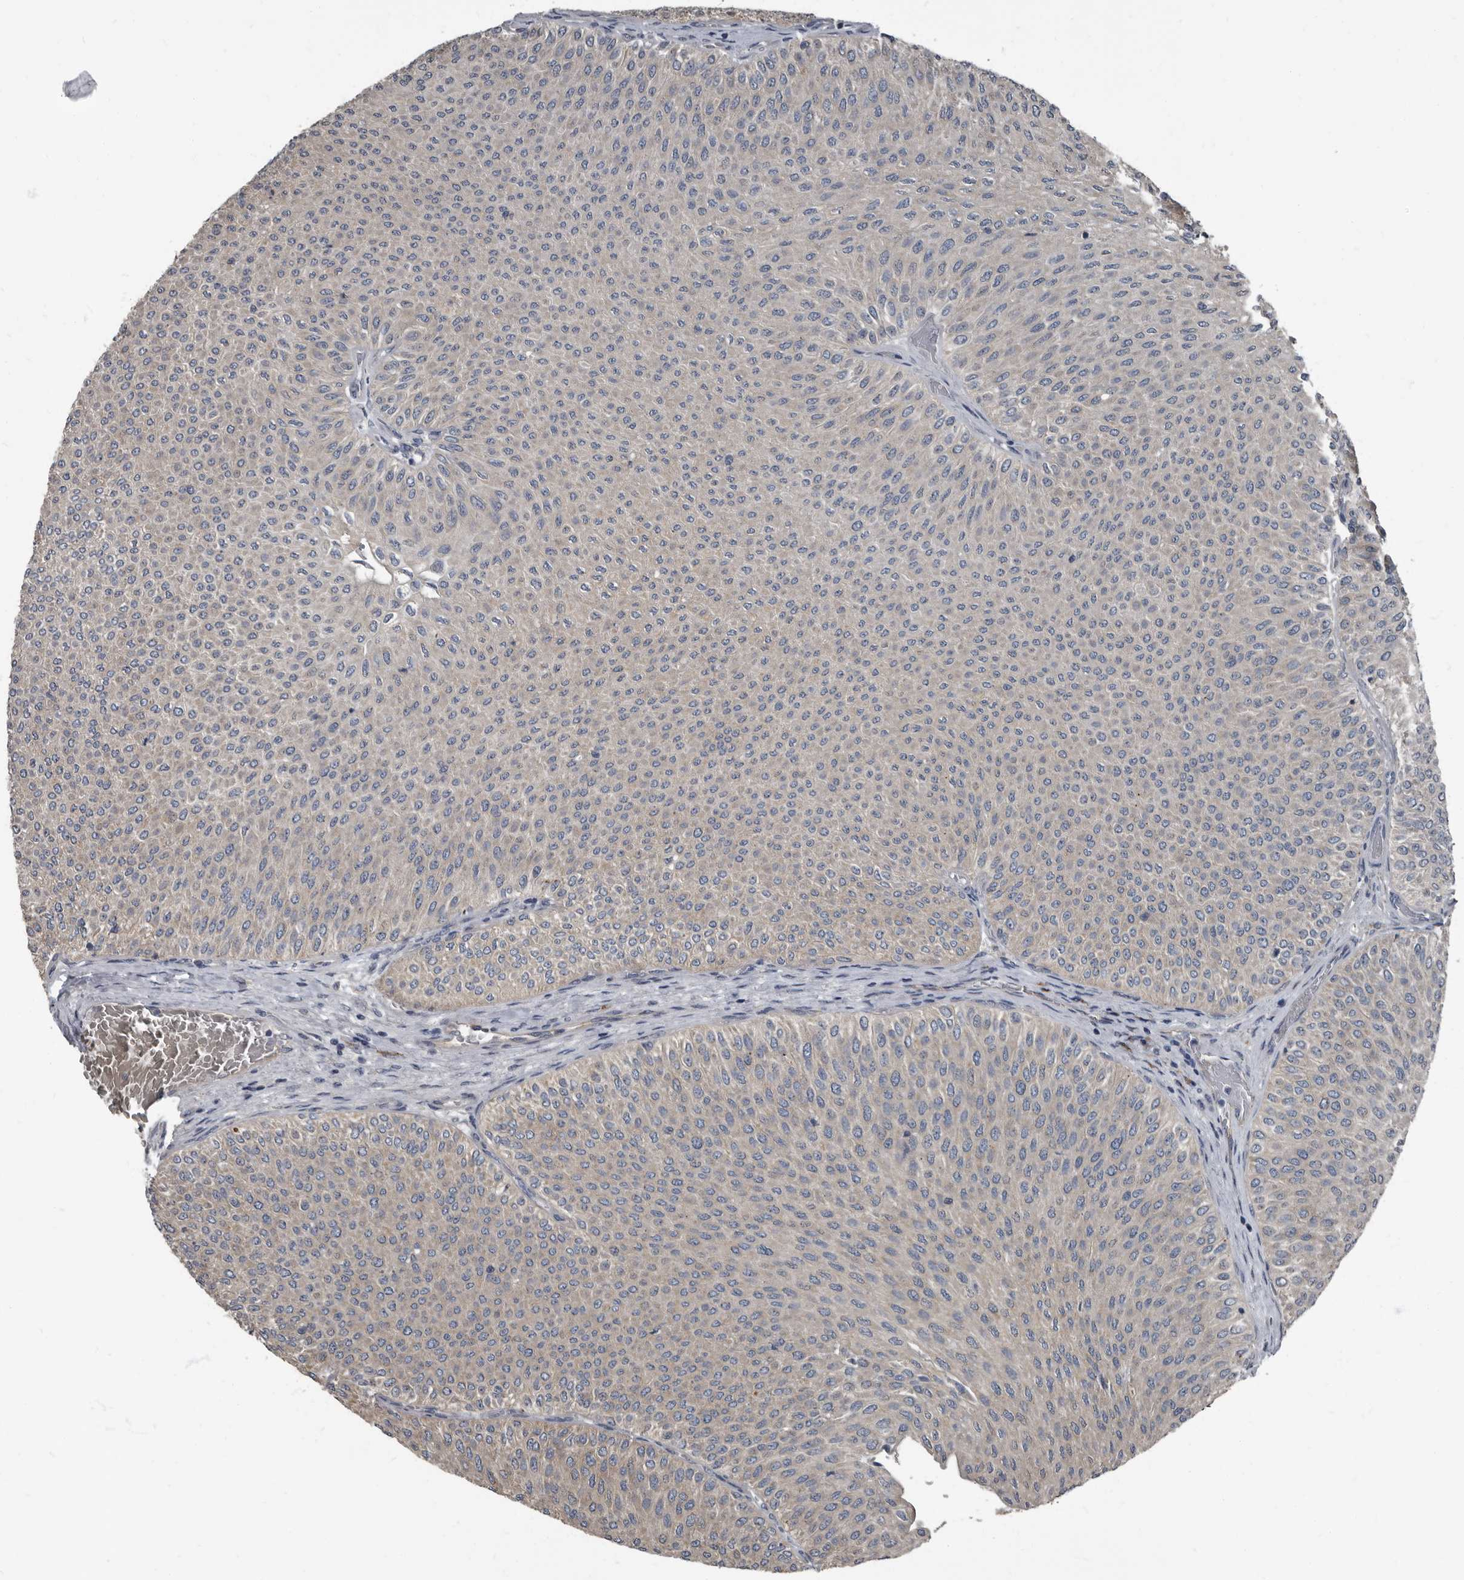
{"staining": {"intensity": "weak", "quantity": "<25%", "location": "cytoplasmic/membranous"}, "tissue": "urothelial cancer", "cell_type": "Tumor cells", "image_type": "cancer", "snomed": [{"axis": "morphology", "description": "Urothelial carcinoma, Low grade"}, {"axis": "topography", "description": "Urinary bladder"}], "caption": "There is no significant staining in tumor cells of low-grade urothelial carcinoma.", "gene": "TPD52L1", "patient": {"sex": "male", "age": 78}}